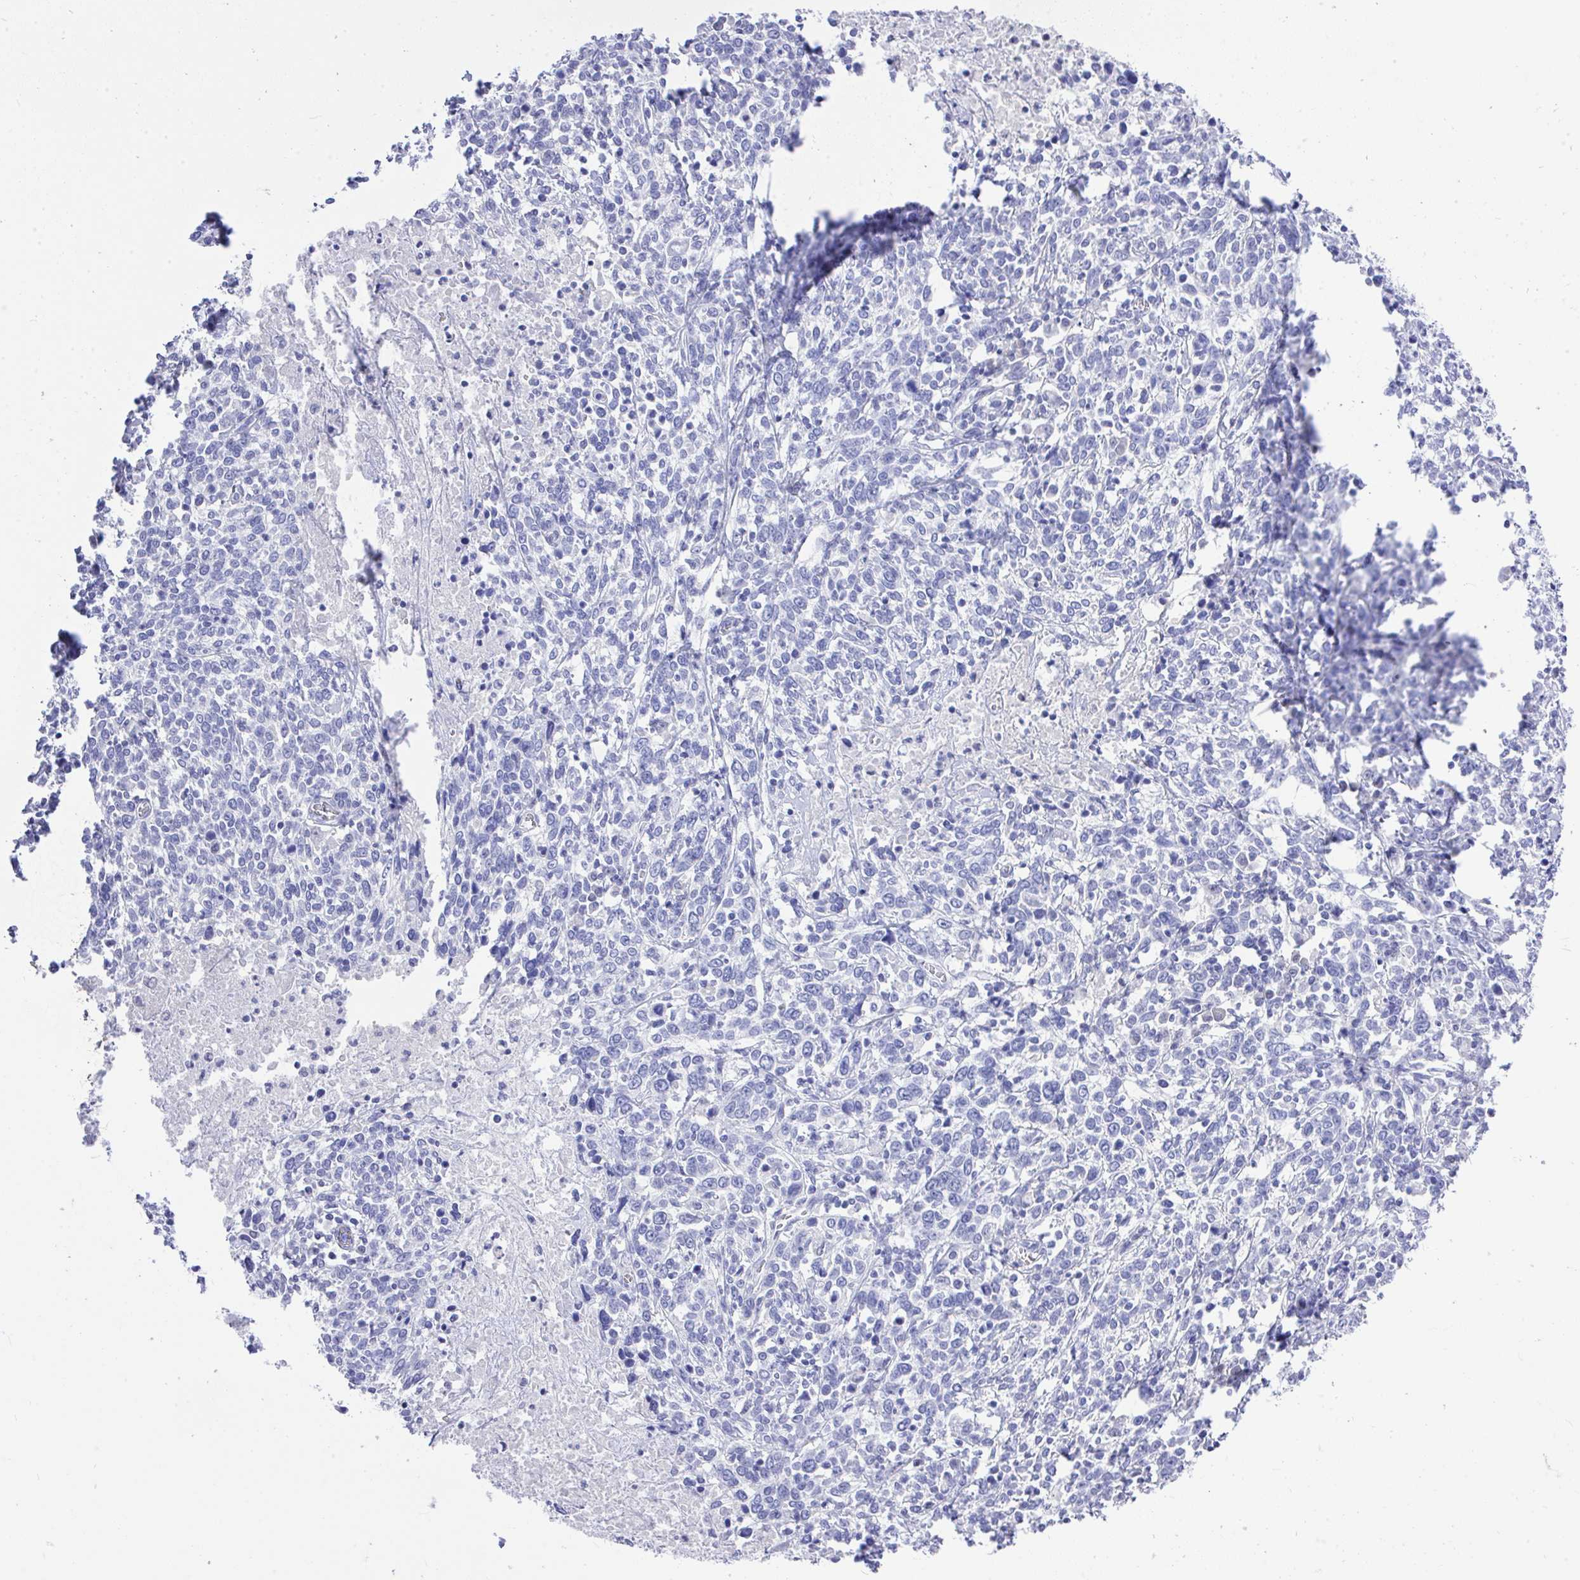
{"staining": {"intensity": "negative", "quantity": "none", "location": "none"}, "tissue": "cervical cancer", "cell_type": "Tumor cells", "image_type": "cancer", "snomed": [{"axis": "morphology", "description": "Squamous cell carcinoma, NOS"}, {"axis": "topography", "description": "Cervix"}], "caption": "Protein analysis of cervical cancer (squamous cell carcinoma) reveals no significant staining in tumor cells.", "gene": "MS4A12", "patient": {"sex": "female", "age": 46}}